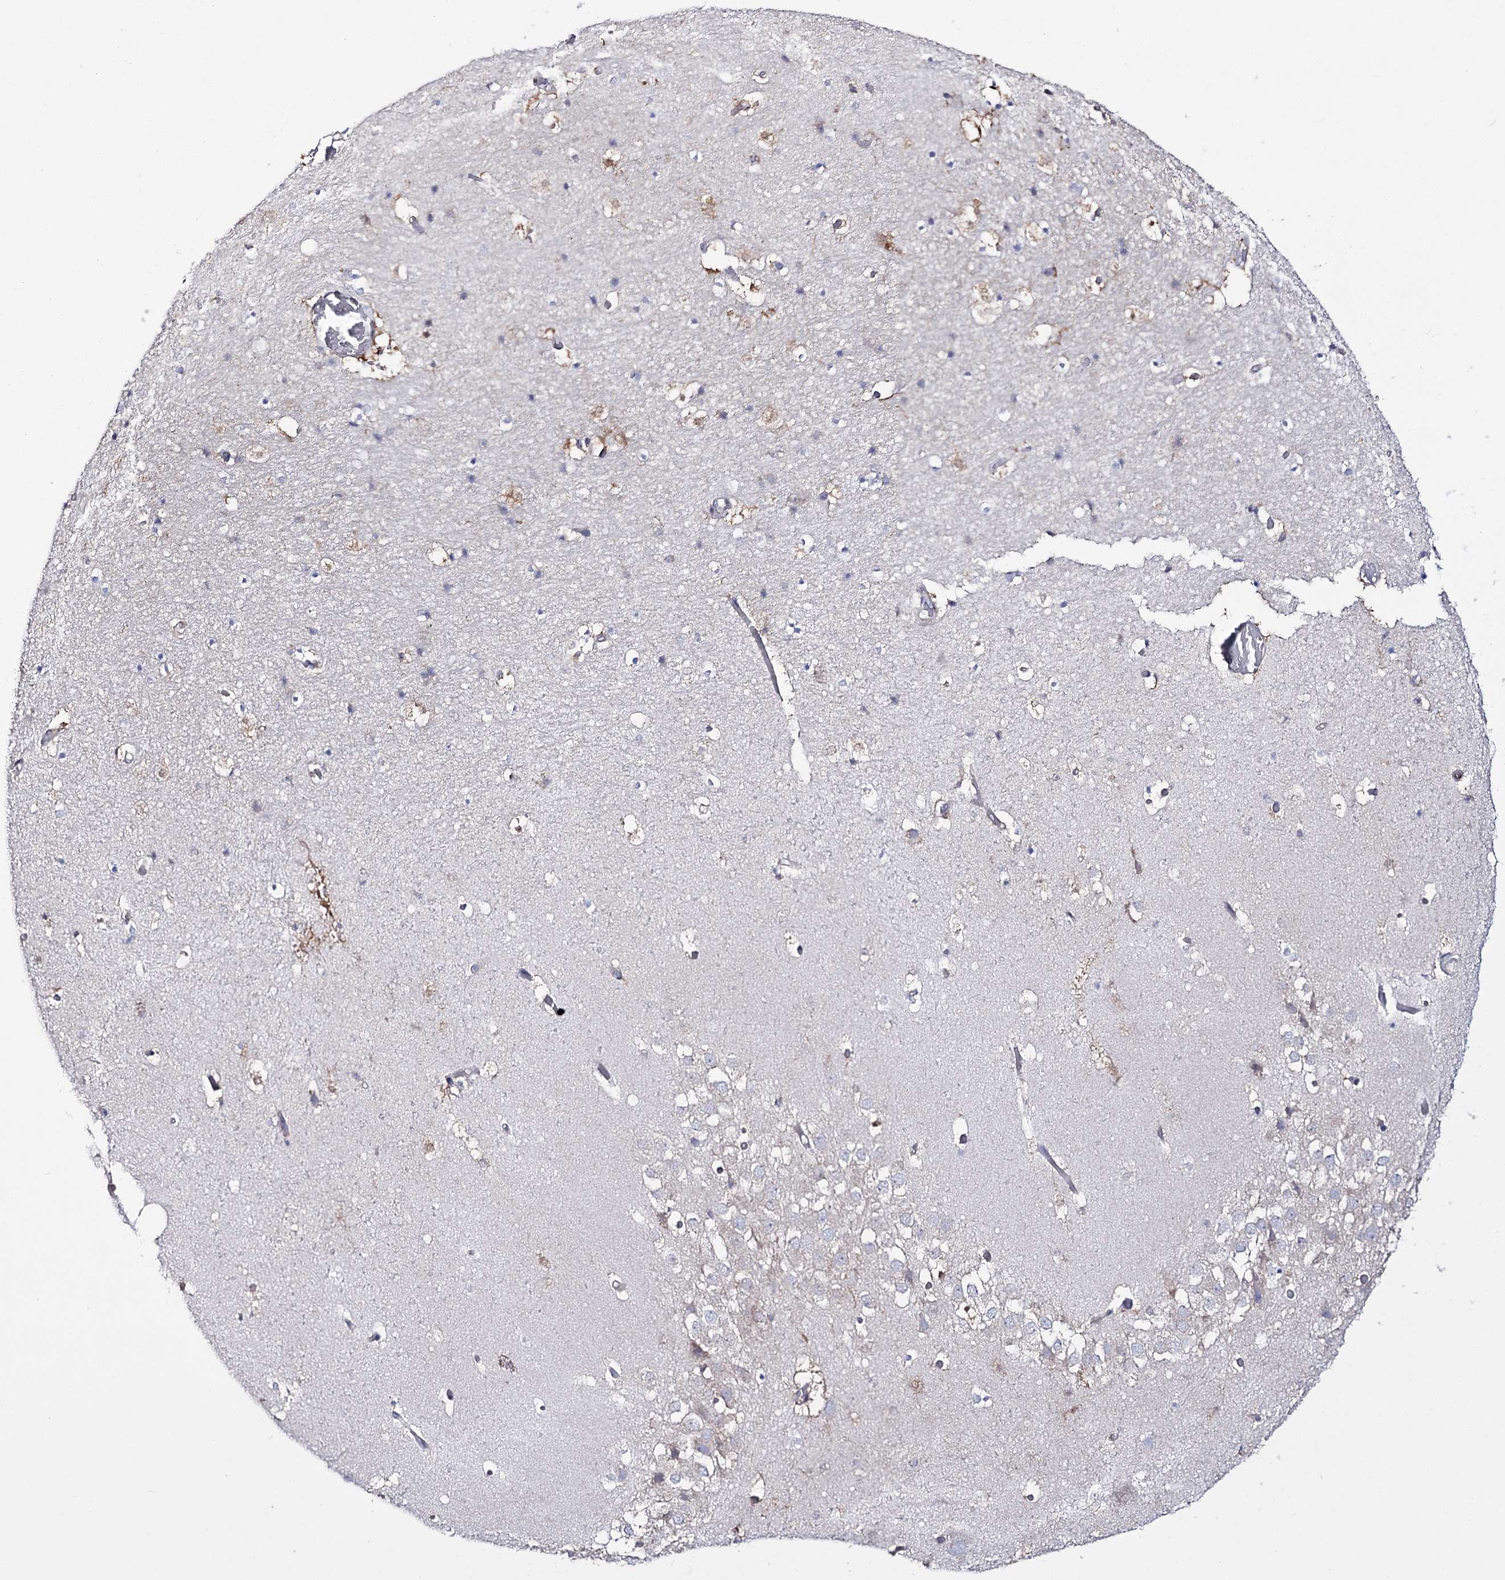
{"staining": {"intensity": "moderate", "quantity": "<25%", "location": "cytoplasmic/membranous"}, "tissue": "hippocampus", "cell_type": "Glial cells", "image_type": "normal", "snomed": [{"axis": "morphology", "description": "Normal tissue, NOS"}, {"axis": "topography", "description": "Hippocampus"}], "caption": "Unremarkable hippocampus reveals moderate cytoplasmic/membranous staining in about <25% of glial cells.", "gene": "PTER", "patient": {"sex": "female", "age": 52}}